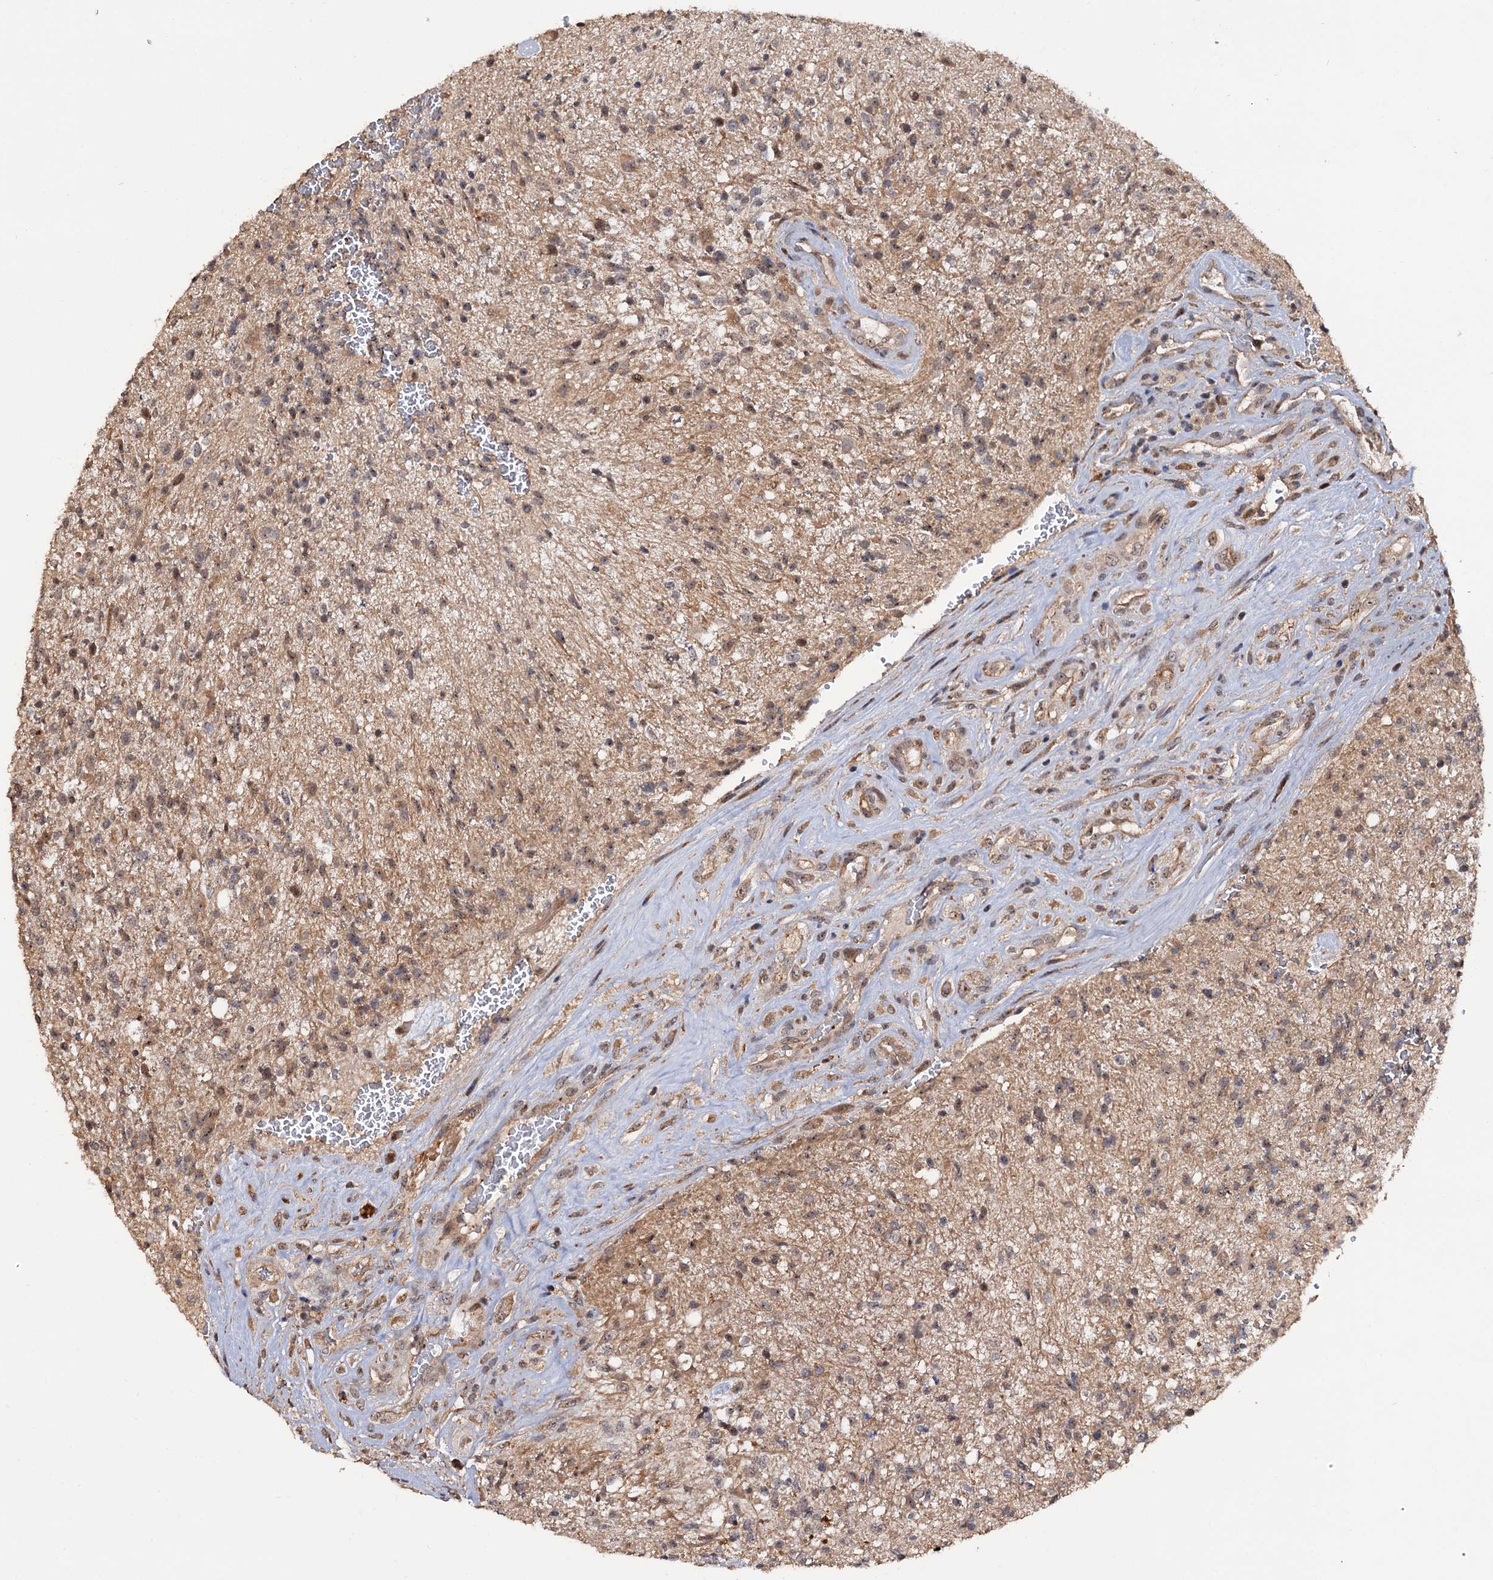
{"staining": {"intensity": "weak", "quantity": ">75%", "location": "cytoplasmic/membranous"}, "tissue": "glioma", "cell_type": "Tumor cells", "image_type": "cancer", "snomed": [{"axis": "morphology", "description": "Glioma, malignant, High grade"}, {"axis": "topography", "description": "Brain"}], "caption": "The histopathology image reveals staining of glioma, revealing weak cytoplasmic/membranous protein staining (brown color) within tumor cells.", "gene": "LRRC63", "patient": {"sex": "male", "age": 56}}